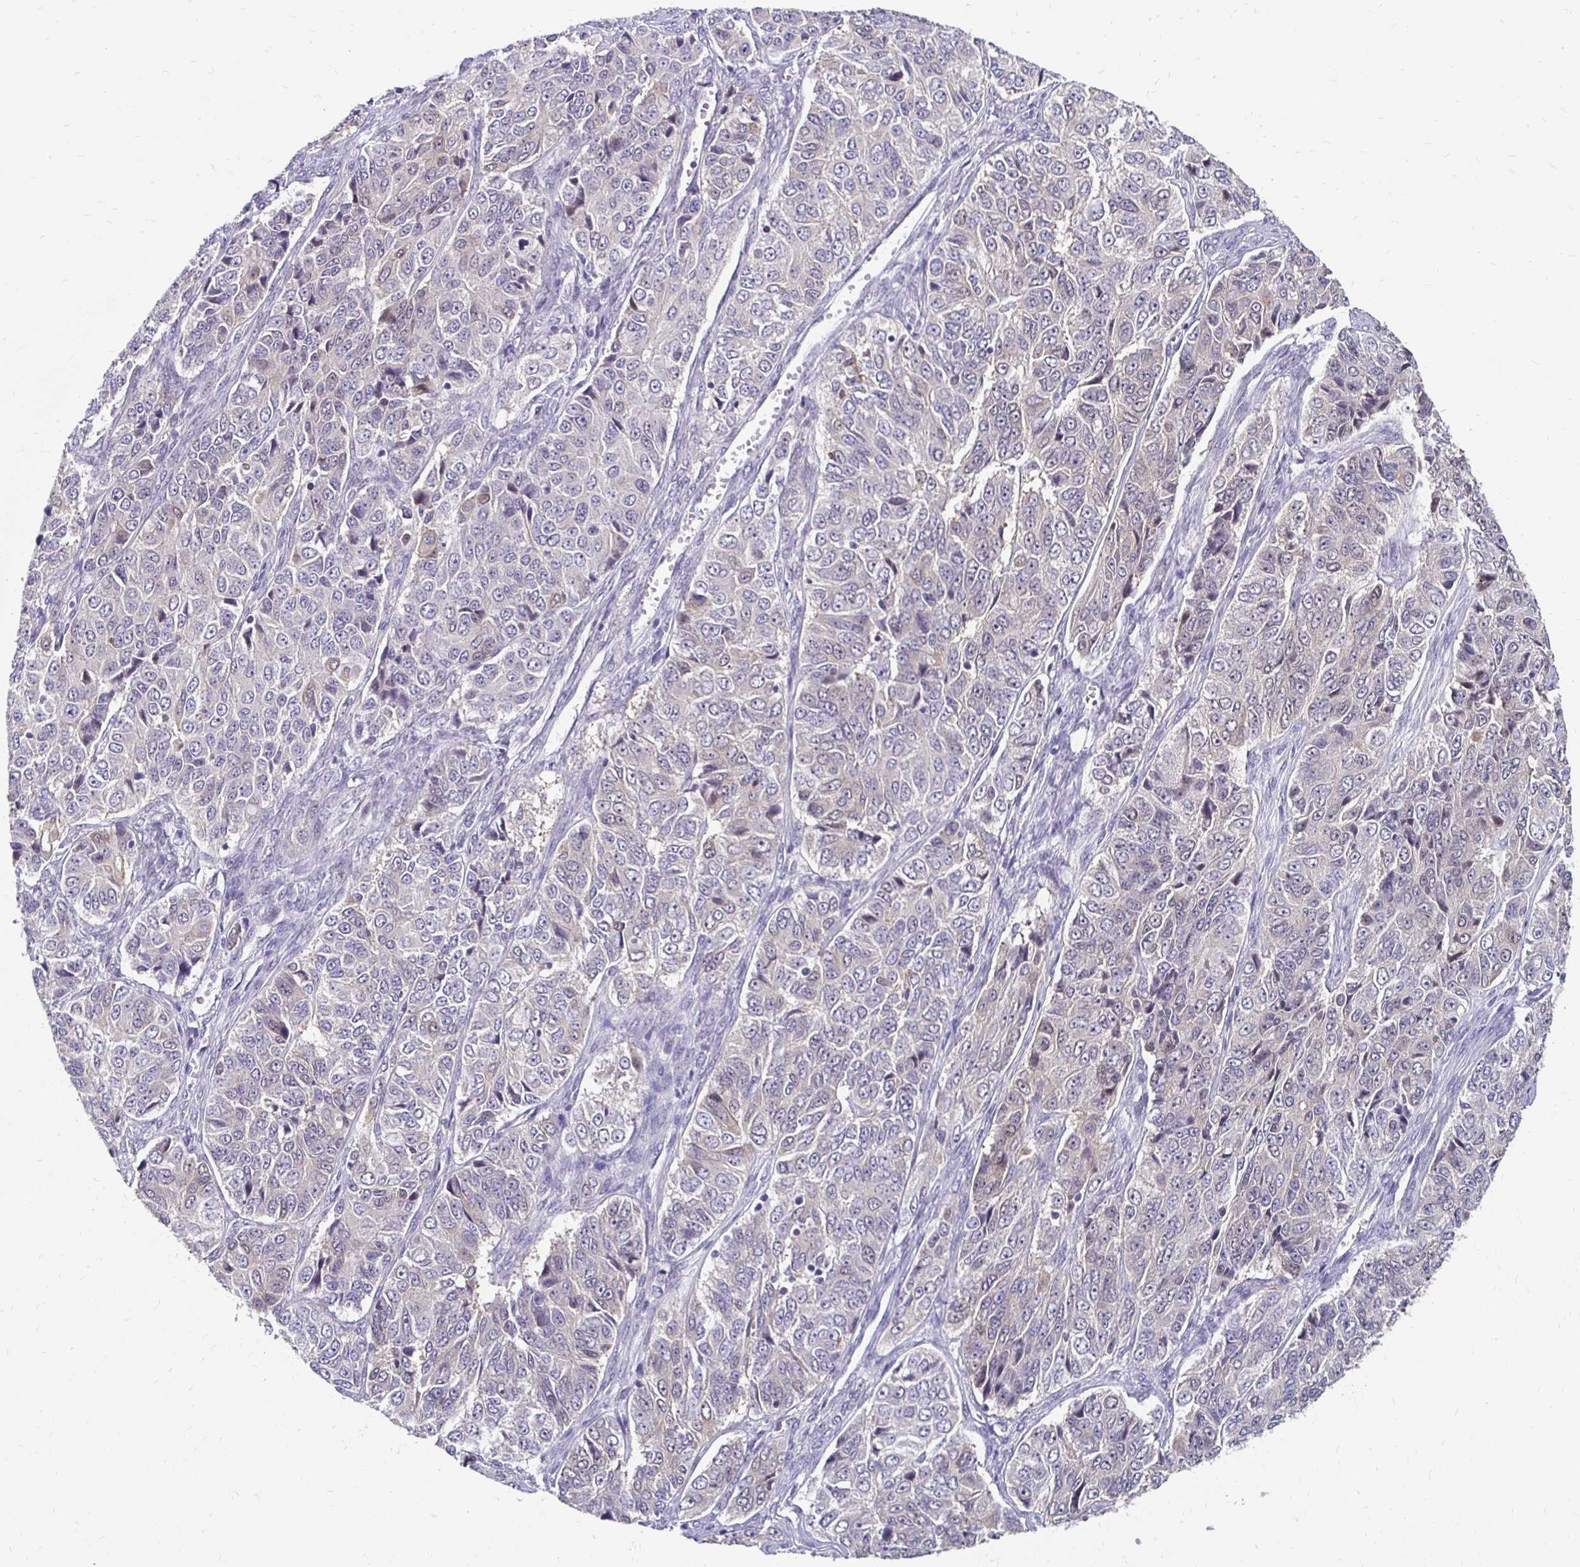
{"staining": {"intensity": "negative", "quantity": "none", "location": "none"}, "tissue": "ovarian cancer", "cell_type": "Tumor cells", "image_type": "cancer", "snomed": [{"axis": "morphology", "description": "Carcinoma, endometroid"}, {"axis": "topography", "description": "Ovary"}], "caption": "Immunohistochemistry of human ovarian cancer (endometroid carcinoma) shows no expression in tumor cells.", "gene": "PADI2", "patient": {"sex": "female", "age": 51}}